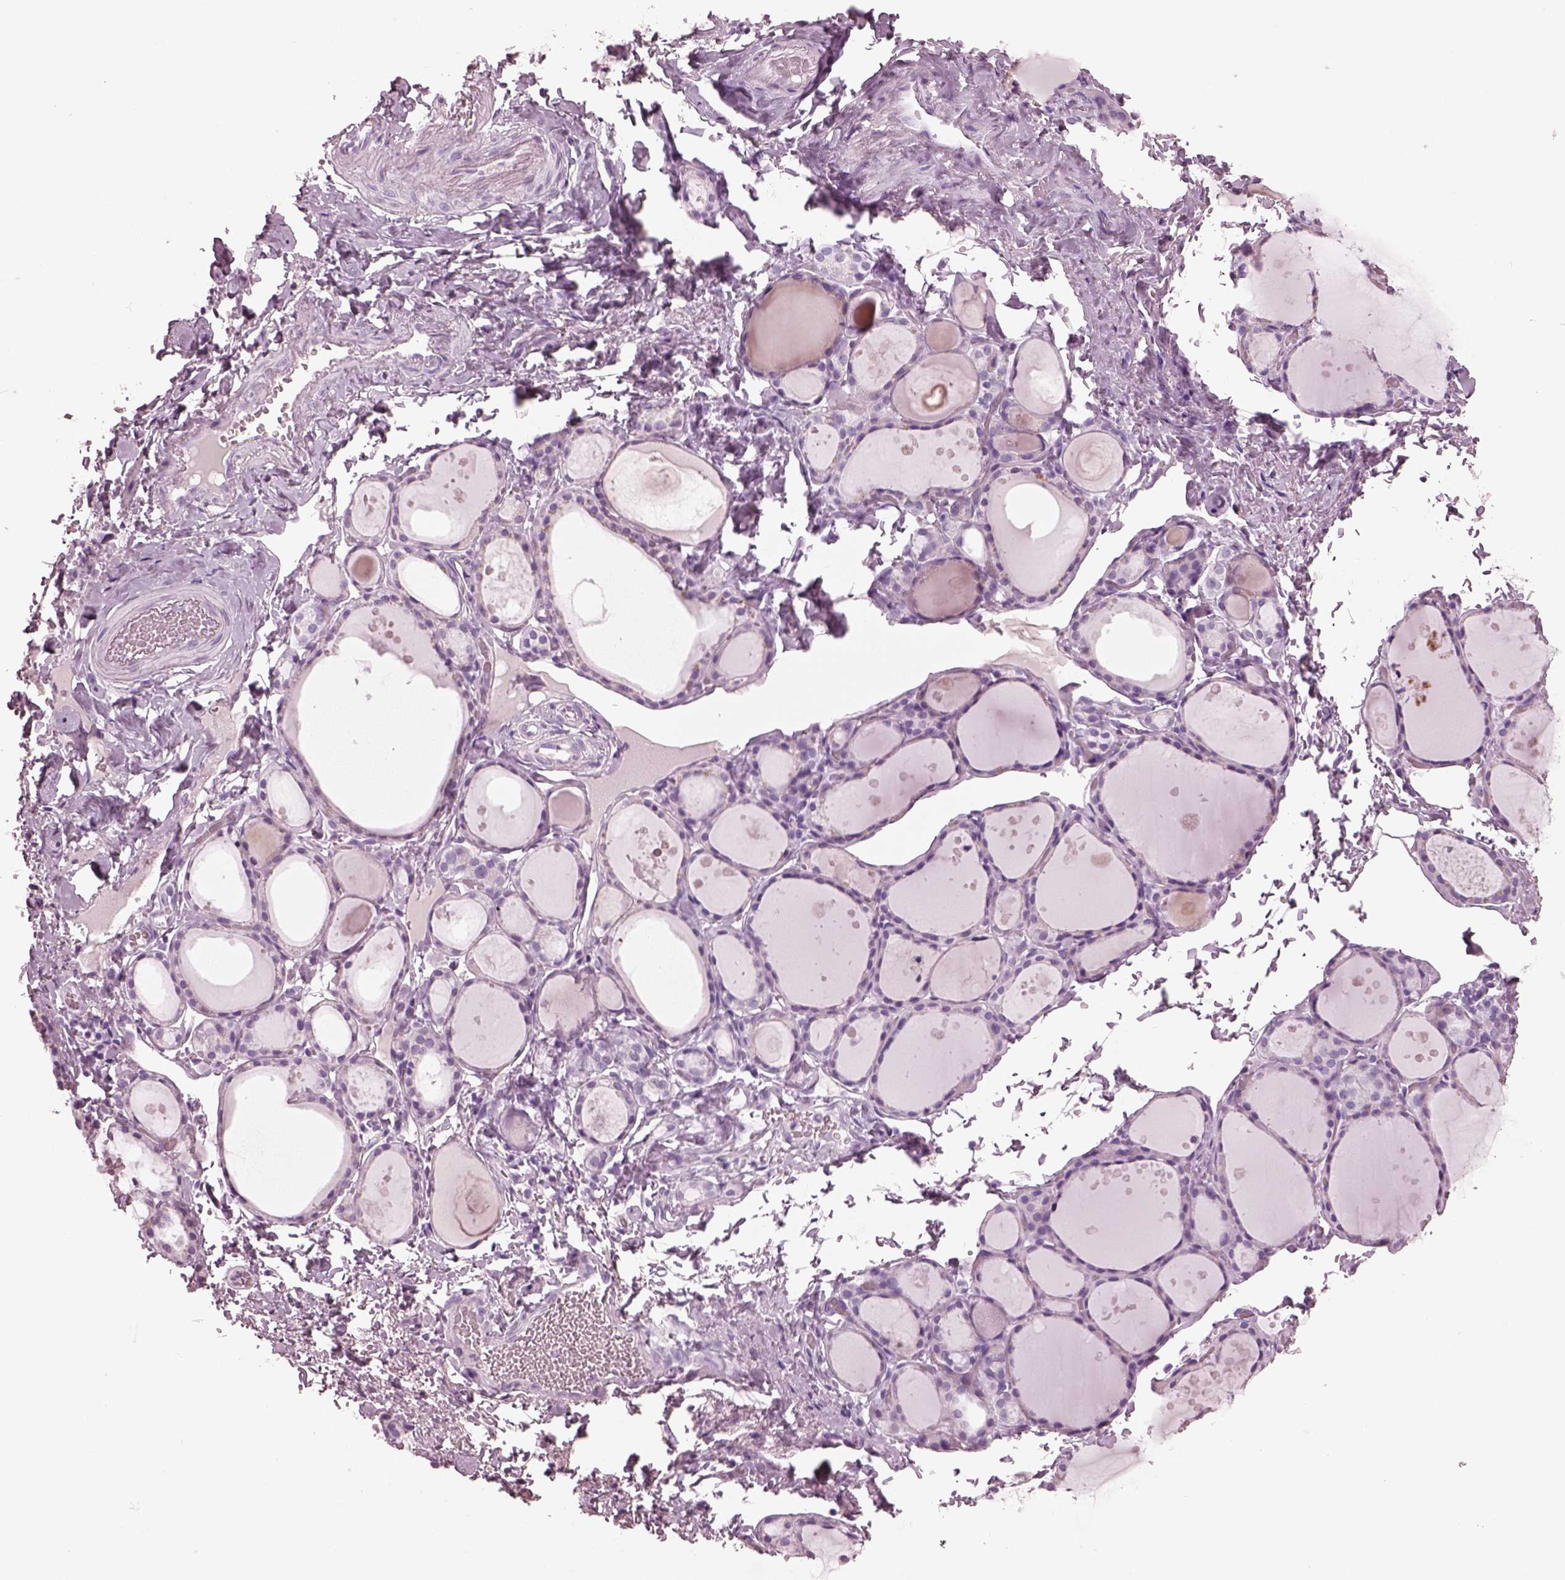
{"staining": {"intensity": "negative", "quantity": "none", "location": "none"}, "tissue": "thyroid gland", "cell_type": "Glandular cells", "image_type": "normal", "snomed": [{"axis": "morphology", "description": "Normal tissue, NOS"}, {"axis": "topography", "description": "Thyroid gland"}], "caption": "Immunohistochemistry (IHC) histopathology image of normal thyroid gland: human thyroid gland stained with DAB (3,3'-diaminobenzidine) shows no significant protein expression in glandular cells. (DAB (3,3'-diaminobenzidine) immunohistochemistry (IHC) with hematoxylin counter stain).", "gene": "PACRG", "patient": {"sex": "male", "age": 68}}